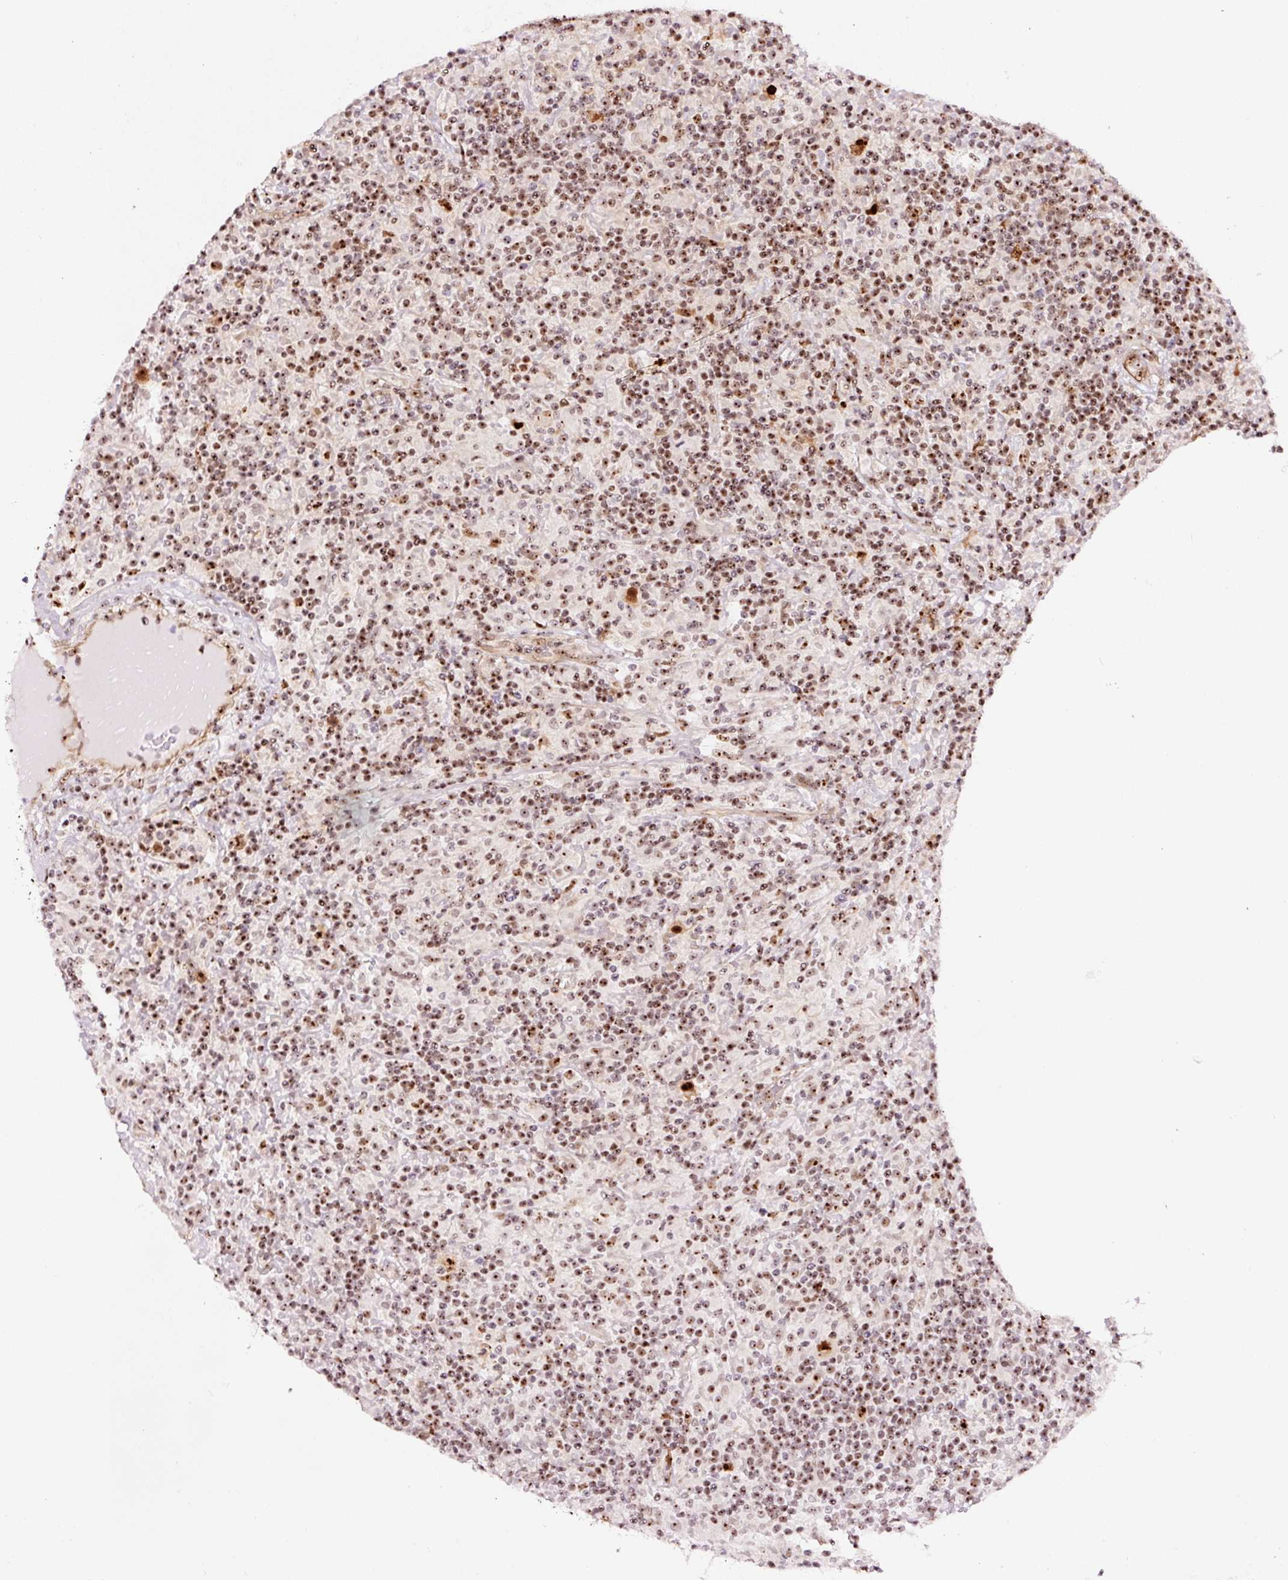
{"staining": {"intensity": "strong", "quantity": ">75%", "location": "nuclear"}, "tissue": "lymphoma", "cell_type": "Tumor cells", "image_type": "cancer", "snomed": [{"axis": "morphology", "description": "Hodgkin's disease, NOS"}, {"axis": "topography", "description": "Lymph node"}], "caption": "Immunohistochemical staining of lymphoma reveals strong nuclear protein staining in approximately >75% of tumor cells.", "gene": "GNL3", "patient": {"sex": "male", "age": 70}}